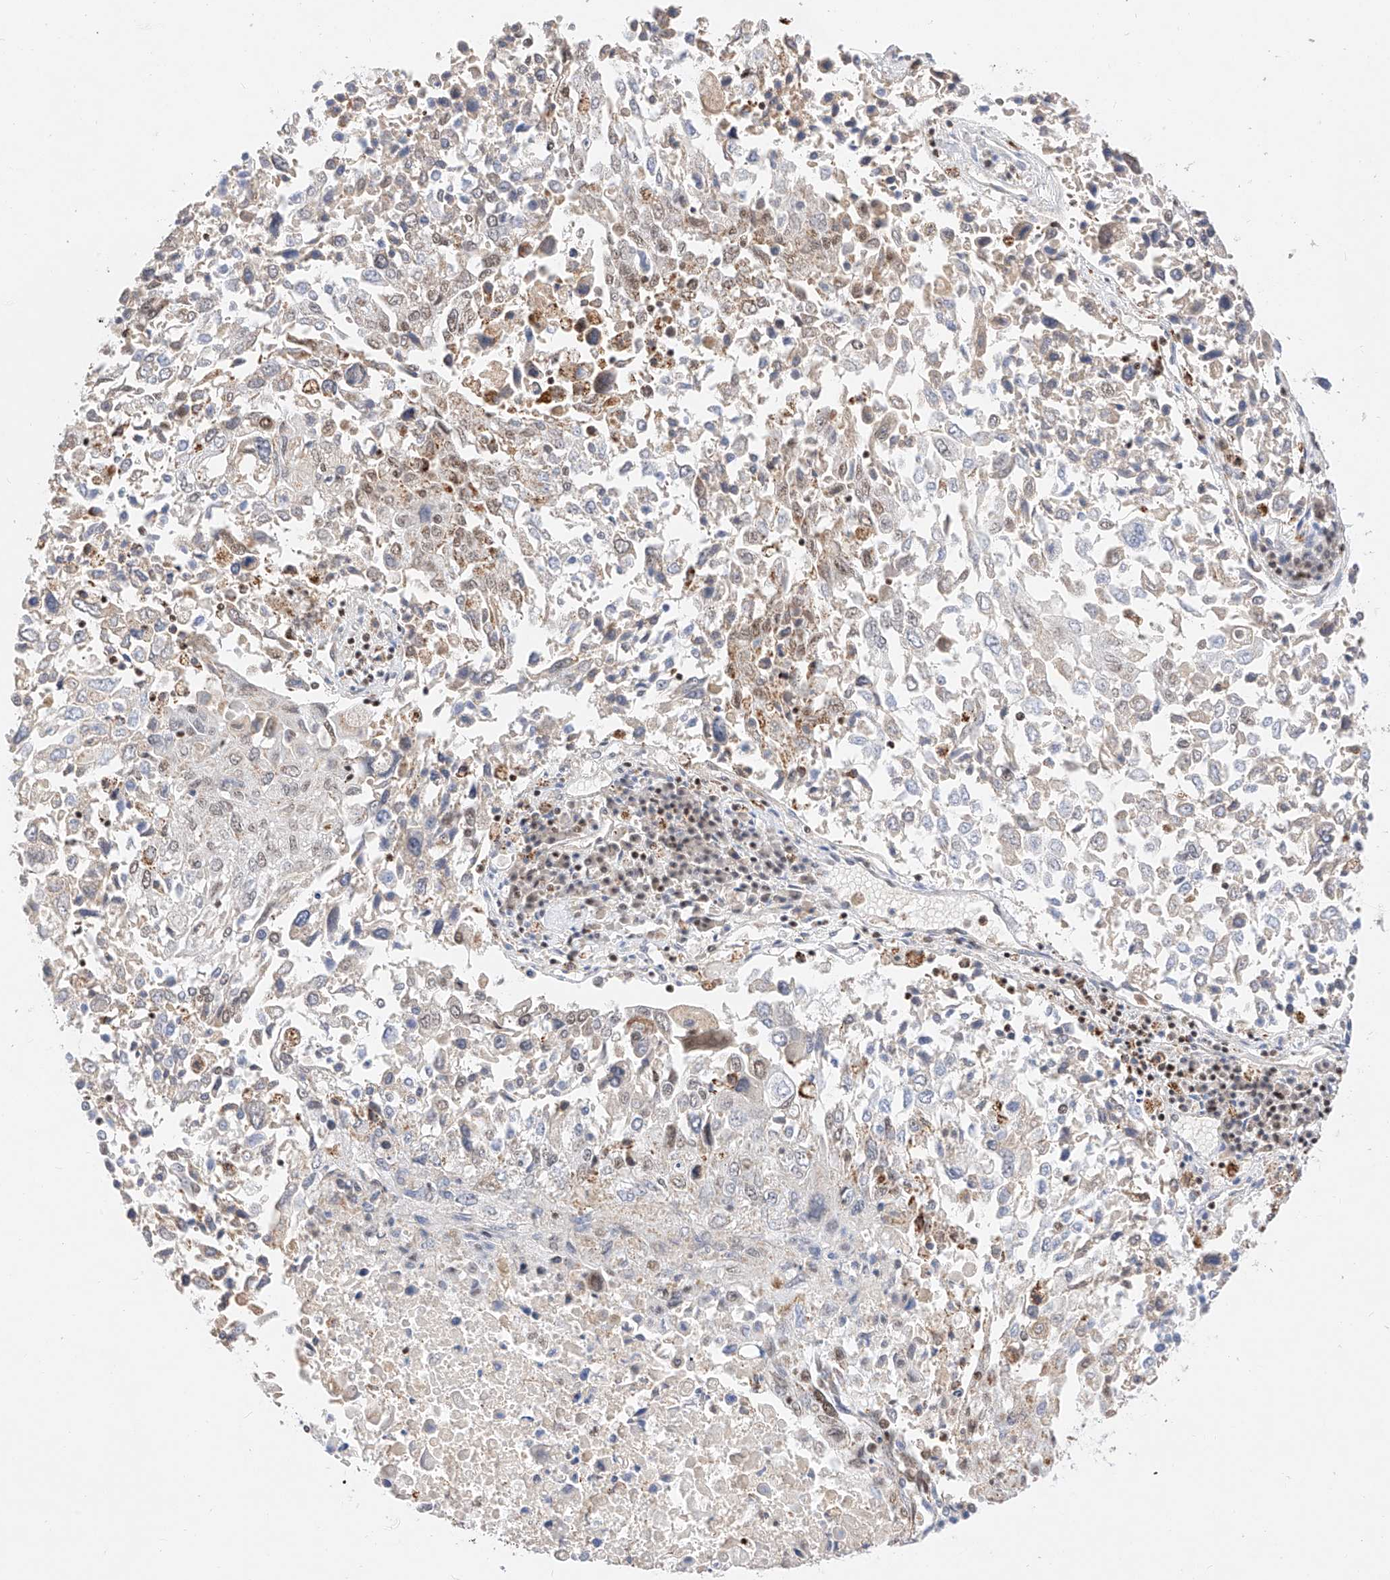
{"staining": {"intensity": "negative", "quantity": "none", "location": "none"}, "tissue": "lung cancer", "cell_type": "Tumor cells", "image_type": "cancer", "snomed": [{"axis": "morphology", "description": "Squamous cell carcinoma, NOS"}, {"axis": "topography", "description": "Lung"}], "caption": "Human squamous cell carcinoma (lung) stained for a protein using immunohistochemistry (IHC) exhibits no positivity in tumor cells.", "gene": "NRF1", "patient": {"sex": "male", "age": 65}}